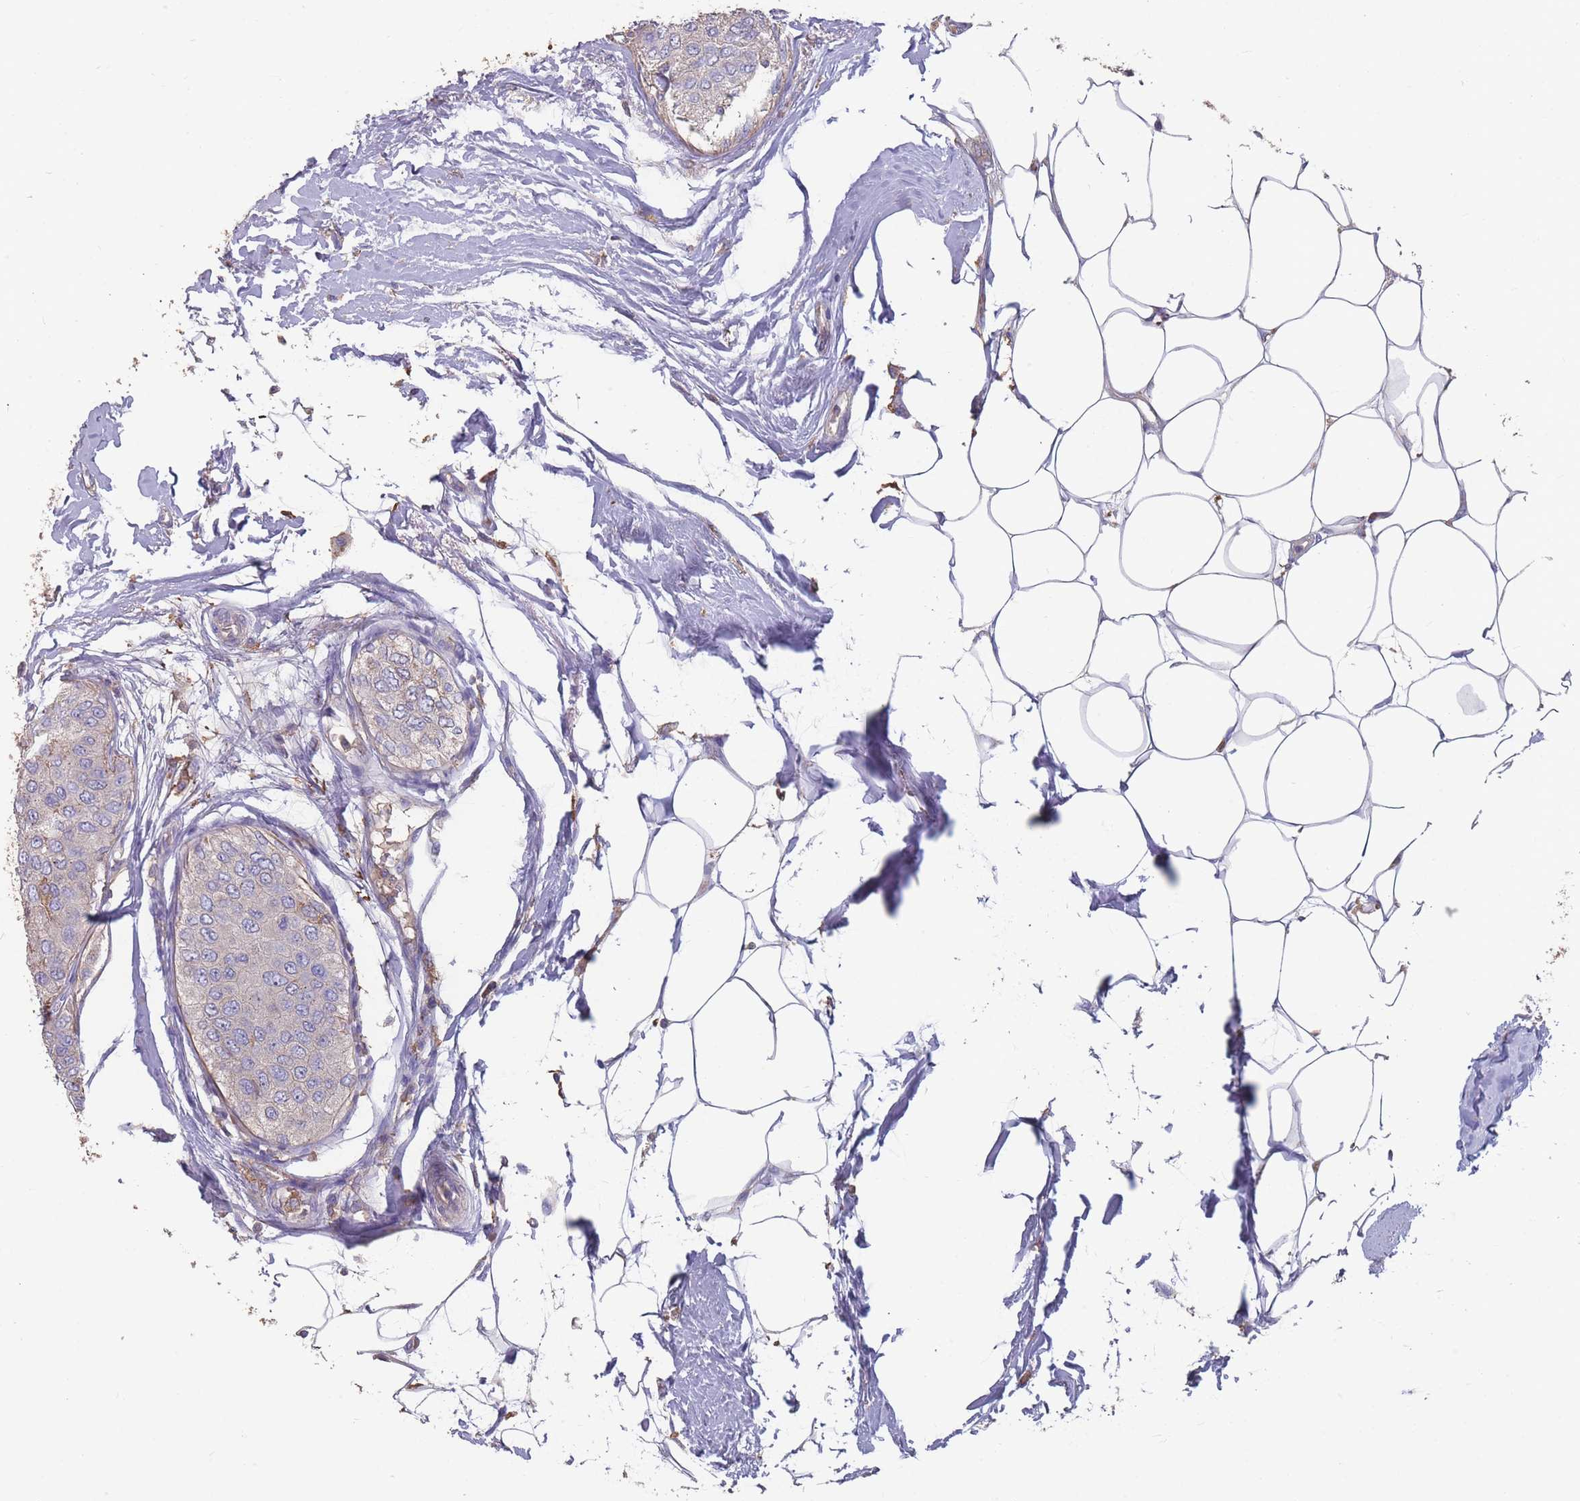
{"staining": {"intensity": "negative", "quantity": "none", "location": "none"}, "tissue": "breast cancer", "cell_type": "Tumor cells", "image_type": "cancer", "snomed": [{"axis": "morphology", "description": "Duct carcinoma"}, {"axis": "topography", "description": "Breast"}], "caption": "Histopathology image shows no protein expression in tumor cells of breast intraductal carcinoma tissue.", "gene": "CD33", "patient": {"sex": "female", "age": 72}}